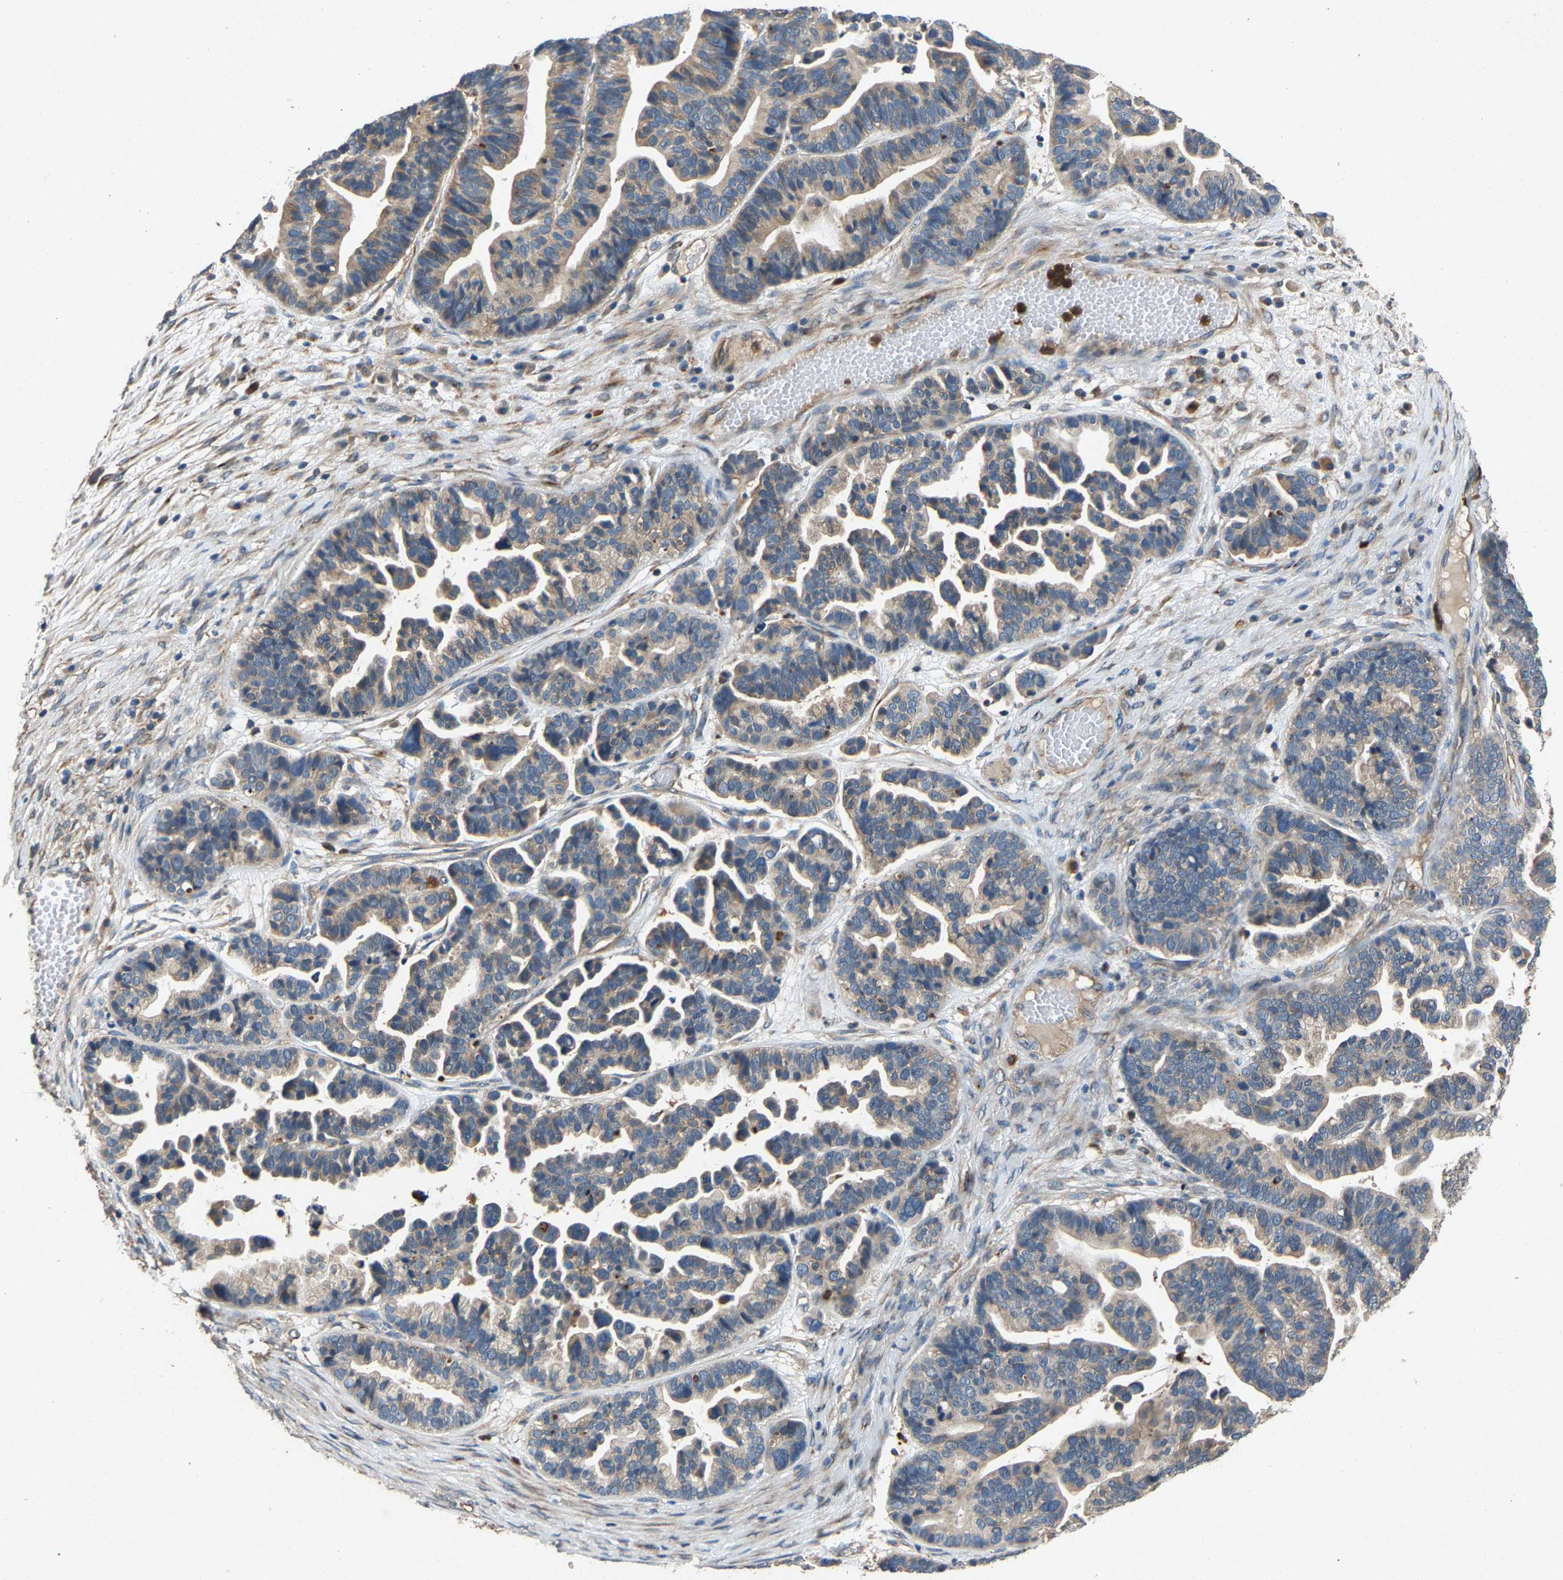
{"staining": {"intensity": "weak", "quantity": "25%-75%", "location": "cytoplasmic/membranous"}, "tissue": "ovarian cancer", "cell_type": "Tumor cells", "image_type": "cancer", "snomed": [{"axis": "morphology", "description": "Cystadenocarcinoma, serous, NOS"}, {"axis": "topography", "description": "Ovary"}], "caption": "This micrograph reveals IHC staining of human ovarian cancer (serous cystadenocarcinoma), with low weak cytoplasmic/membranous staining in about 25%-75% of tumor cells.", "gene": "PPID", "patient": {"sex": "female", "age": 56}}